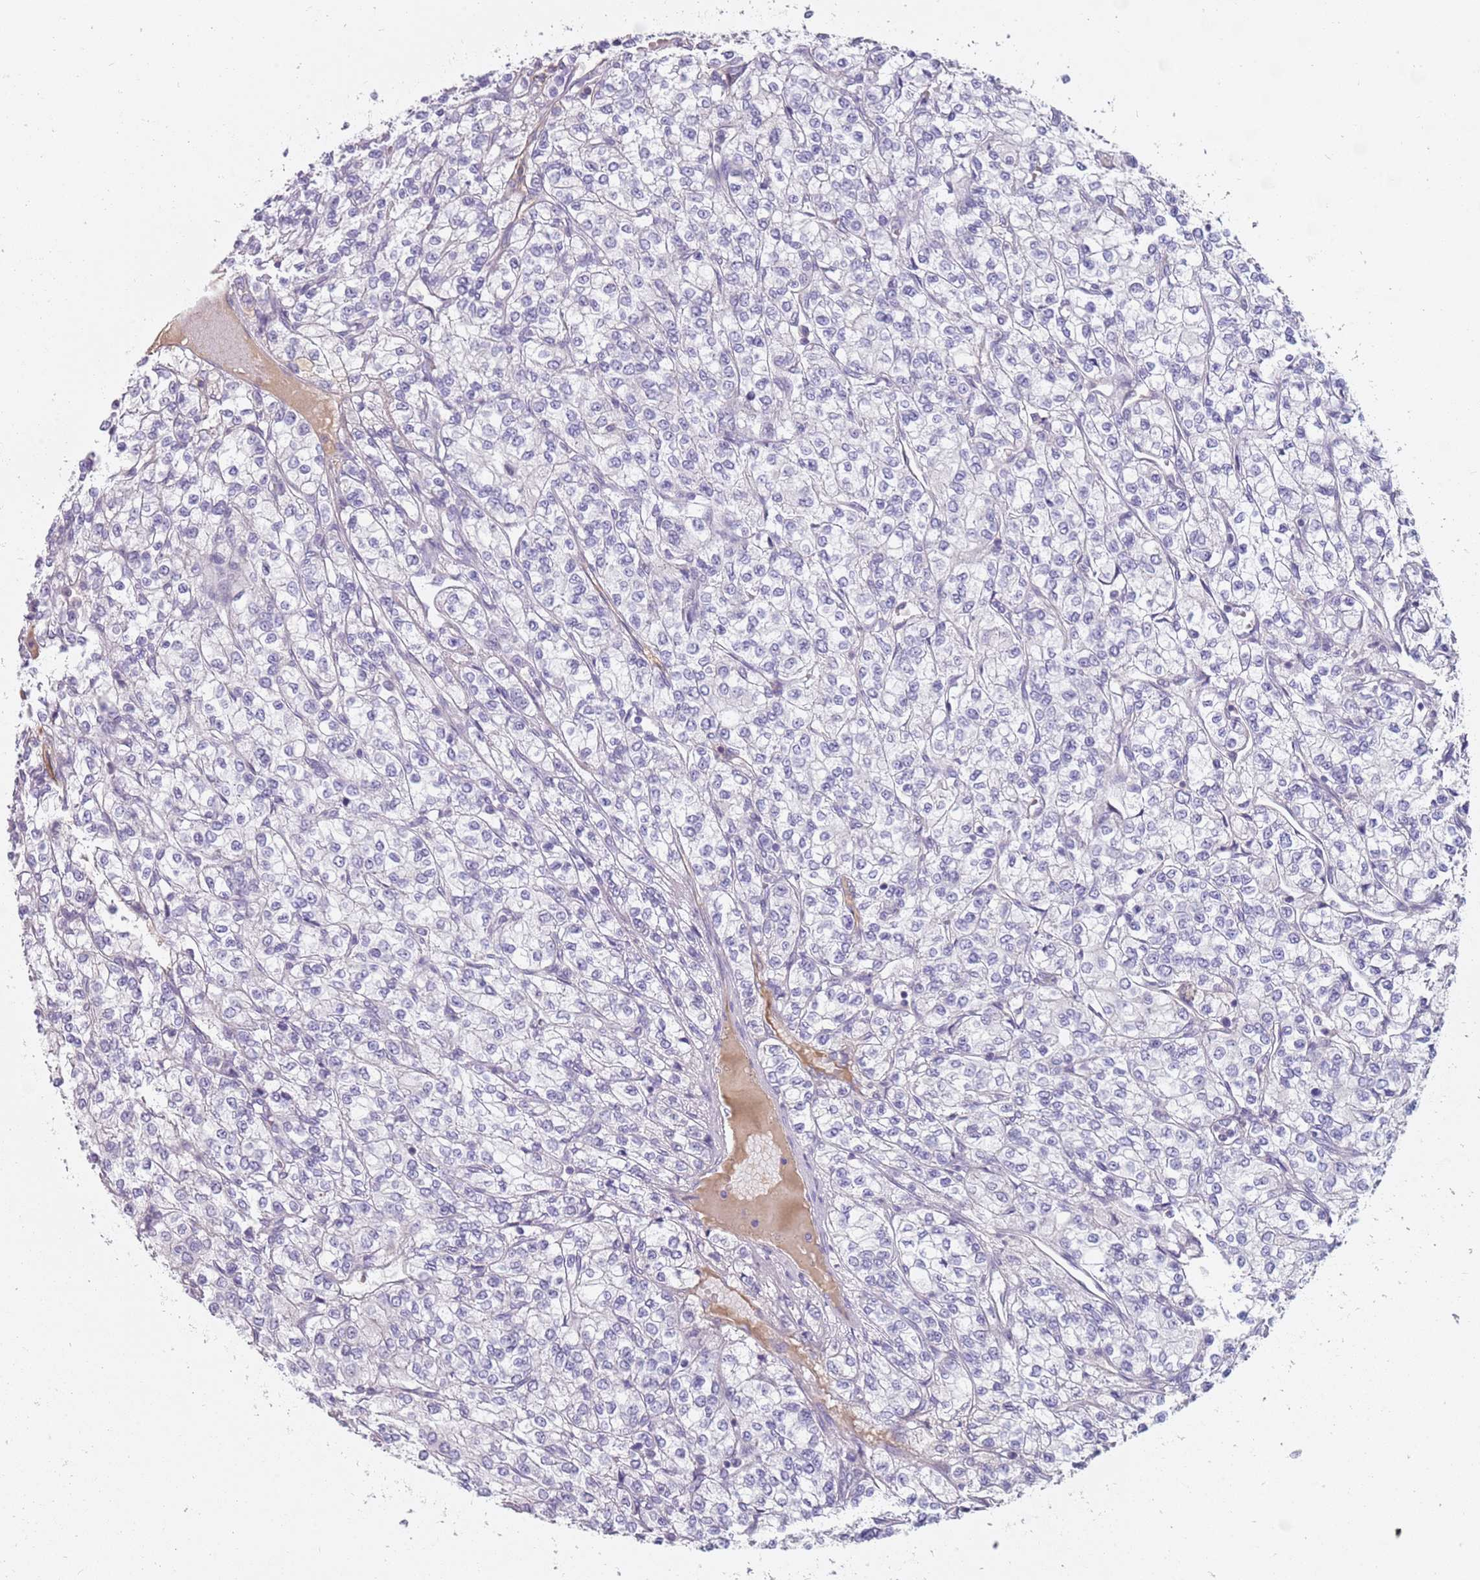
{"staining": {"intensity": "negative", "quantity": "none", "location": "none"}, "tissue": "renal cancer", "cell_type": "Tumor cells", "image_type": "cancer", "snomed": [{"axis": "morphology", "description": "Adenocarcinoma, NOS"}, {"axis": "topography", "description": "Kidney"}], "caption": "A micrograph of human adenocarcinoma (renal) is negative for staining in tumor cells.", "gene": "DDX4", "patient": {"sex": "male", "age": 80}}